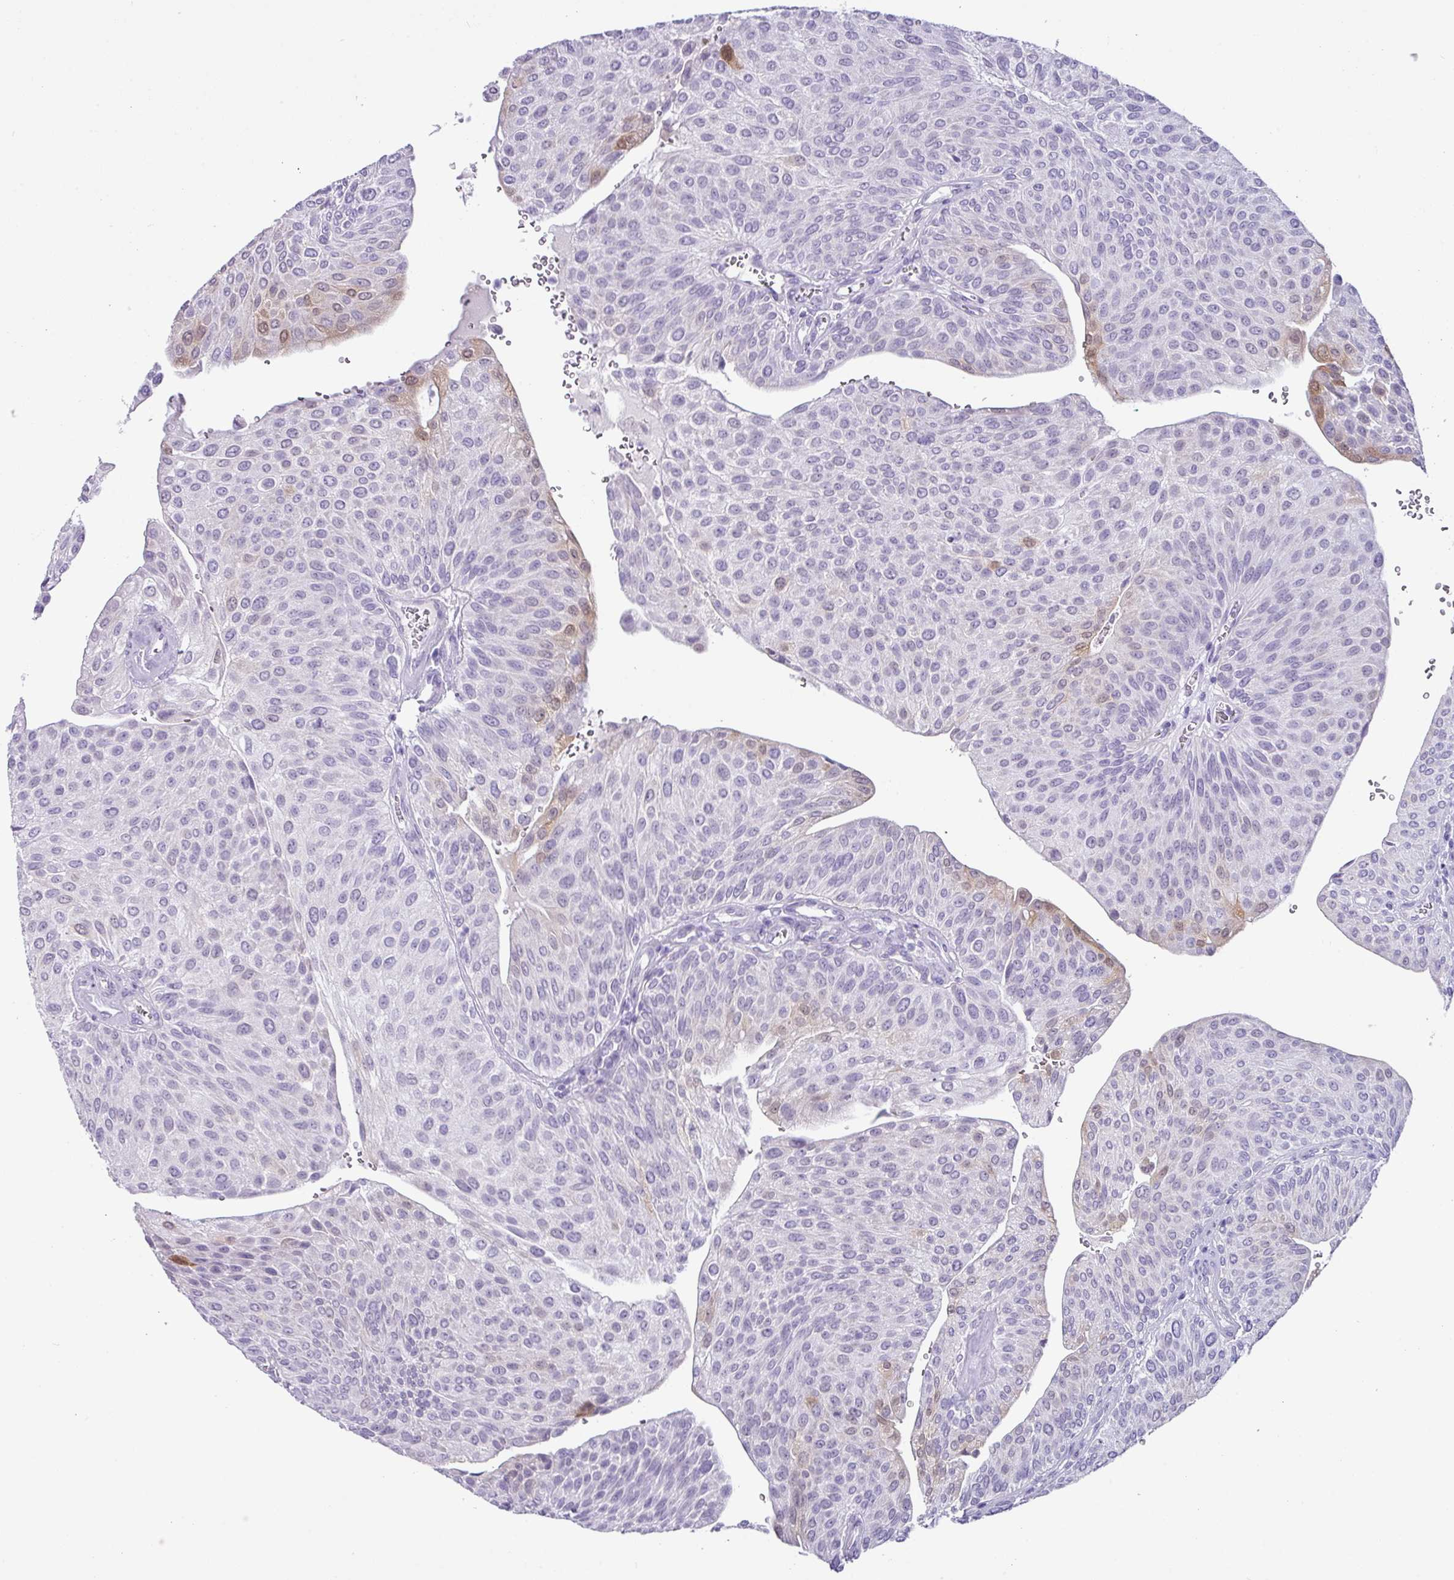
{"staining": {"intensity": "weak", "quantity": "<25%", "location": "cytoplasmic/membranous,nuclear"}, "tissue": "urothelial cancer", "cell_type": "Tumor cells", "image_type": "cancer", "snomed": [{"axis": "morphology", "description": "Urothelial carcinoma, NOS"}, {"axis": "topography", "description": "Urinary bladder"}], "caption": "Immunohistochemistry micrograph of human urothelial cancer stained for a protein (brown), which demonstrates no expression in tumor cells.", "gene": "NCCRP1", "patient": {"sex": "male", "age": 67}}